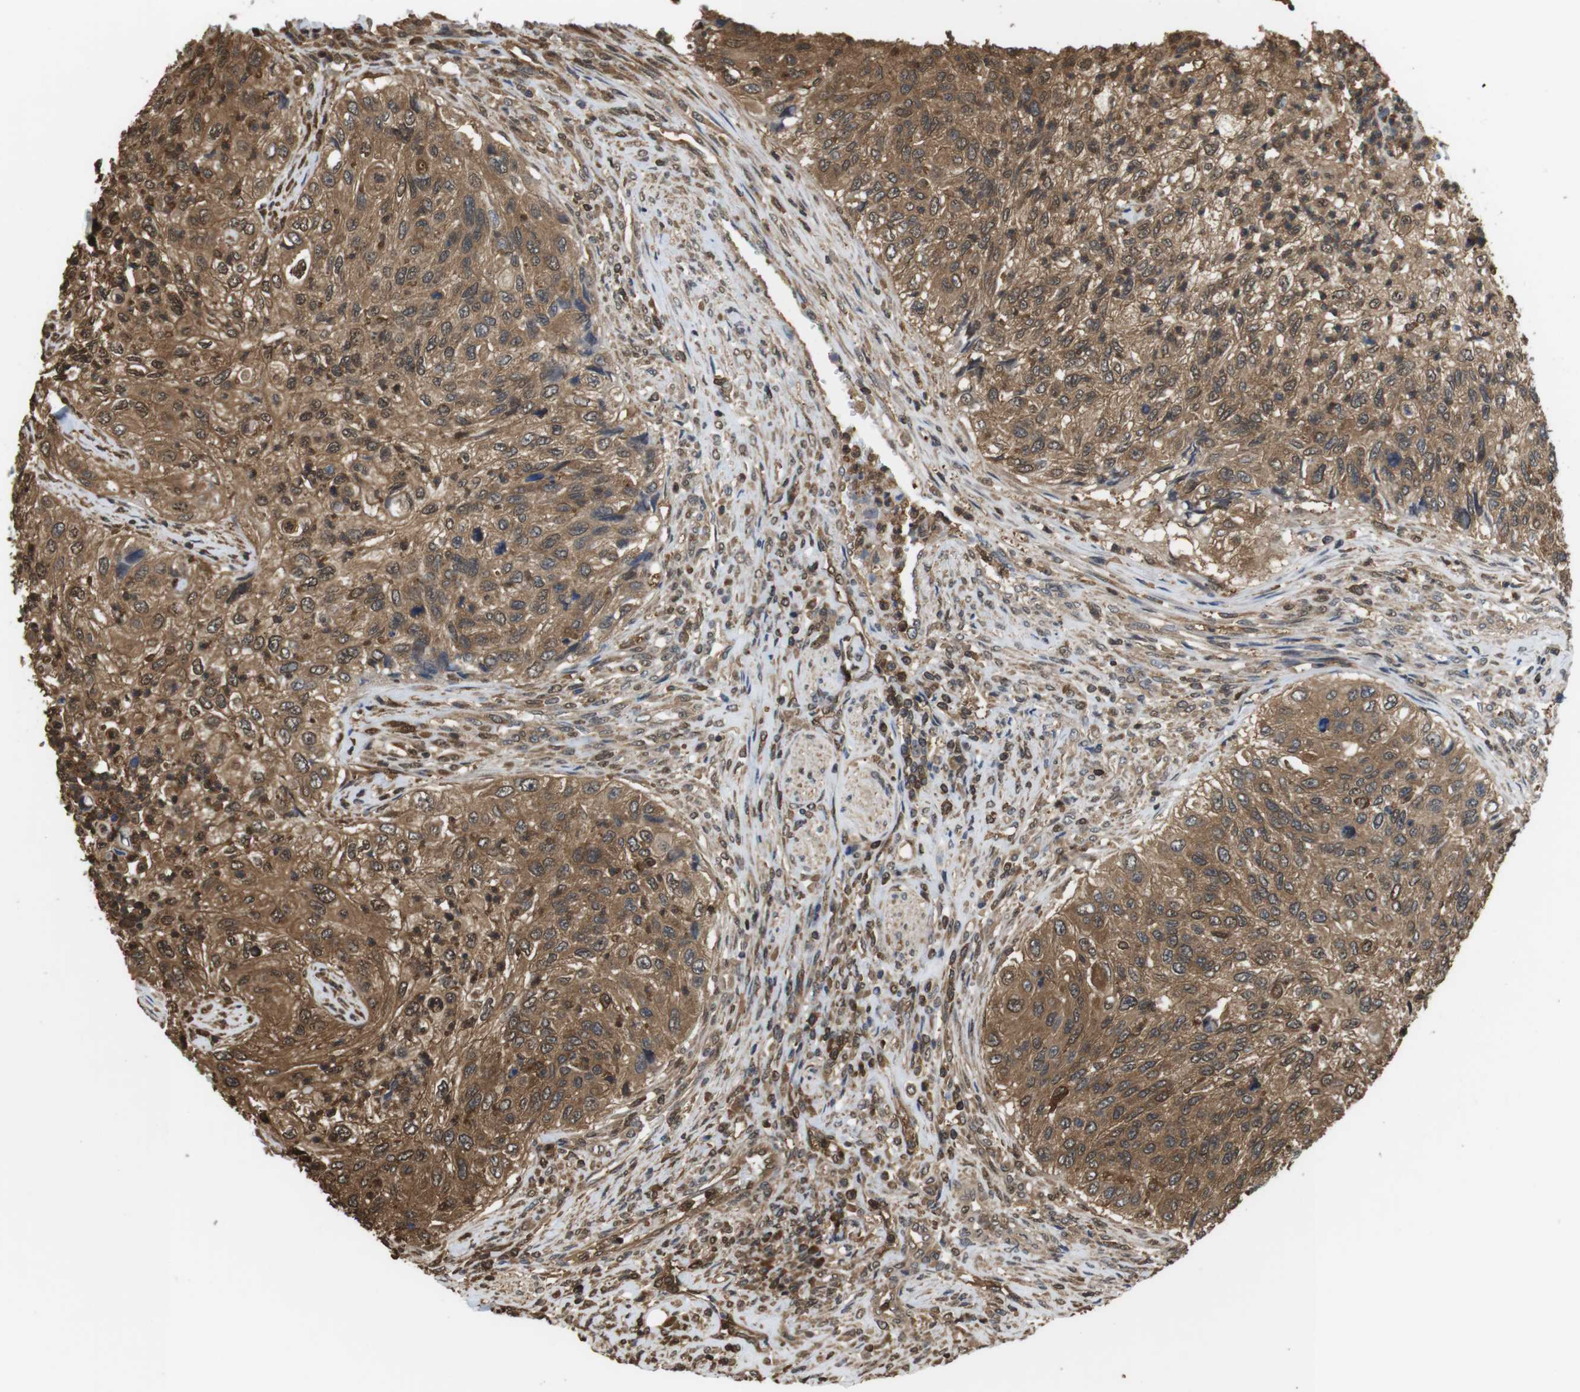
{"staining": {"intensity": "moderate", "quantity": ">75%", "location": "cytoplasmic/membranous,nuclear"}, "tissue": "urothelial cancer", "cell_type": "Tumor cells", "image_type": "cancer", "snomed": [{"axis": "morphology", "description": "Urothelial carcinoma, High grade"}, {"axis": "topography", "description": "Urinary bladder"}], "caption": "There is medium levels of moderate cytoplasmic/membranous and nuclear expression in tumor cells of urothelial carcinoma (high-grade), as demonstrated by immunohistochemical staining (brown color).", "gene": "LDHA", "patient": {"sex": "female", "age": 60}}